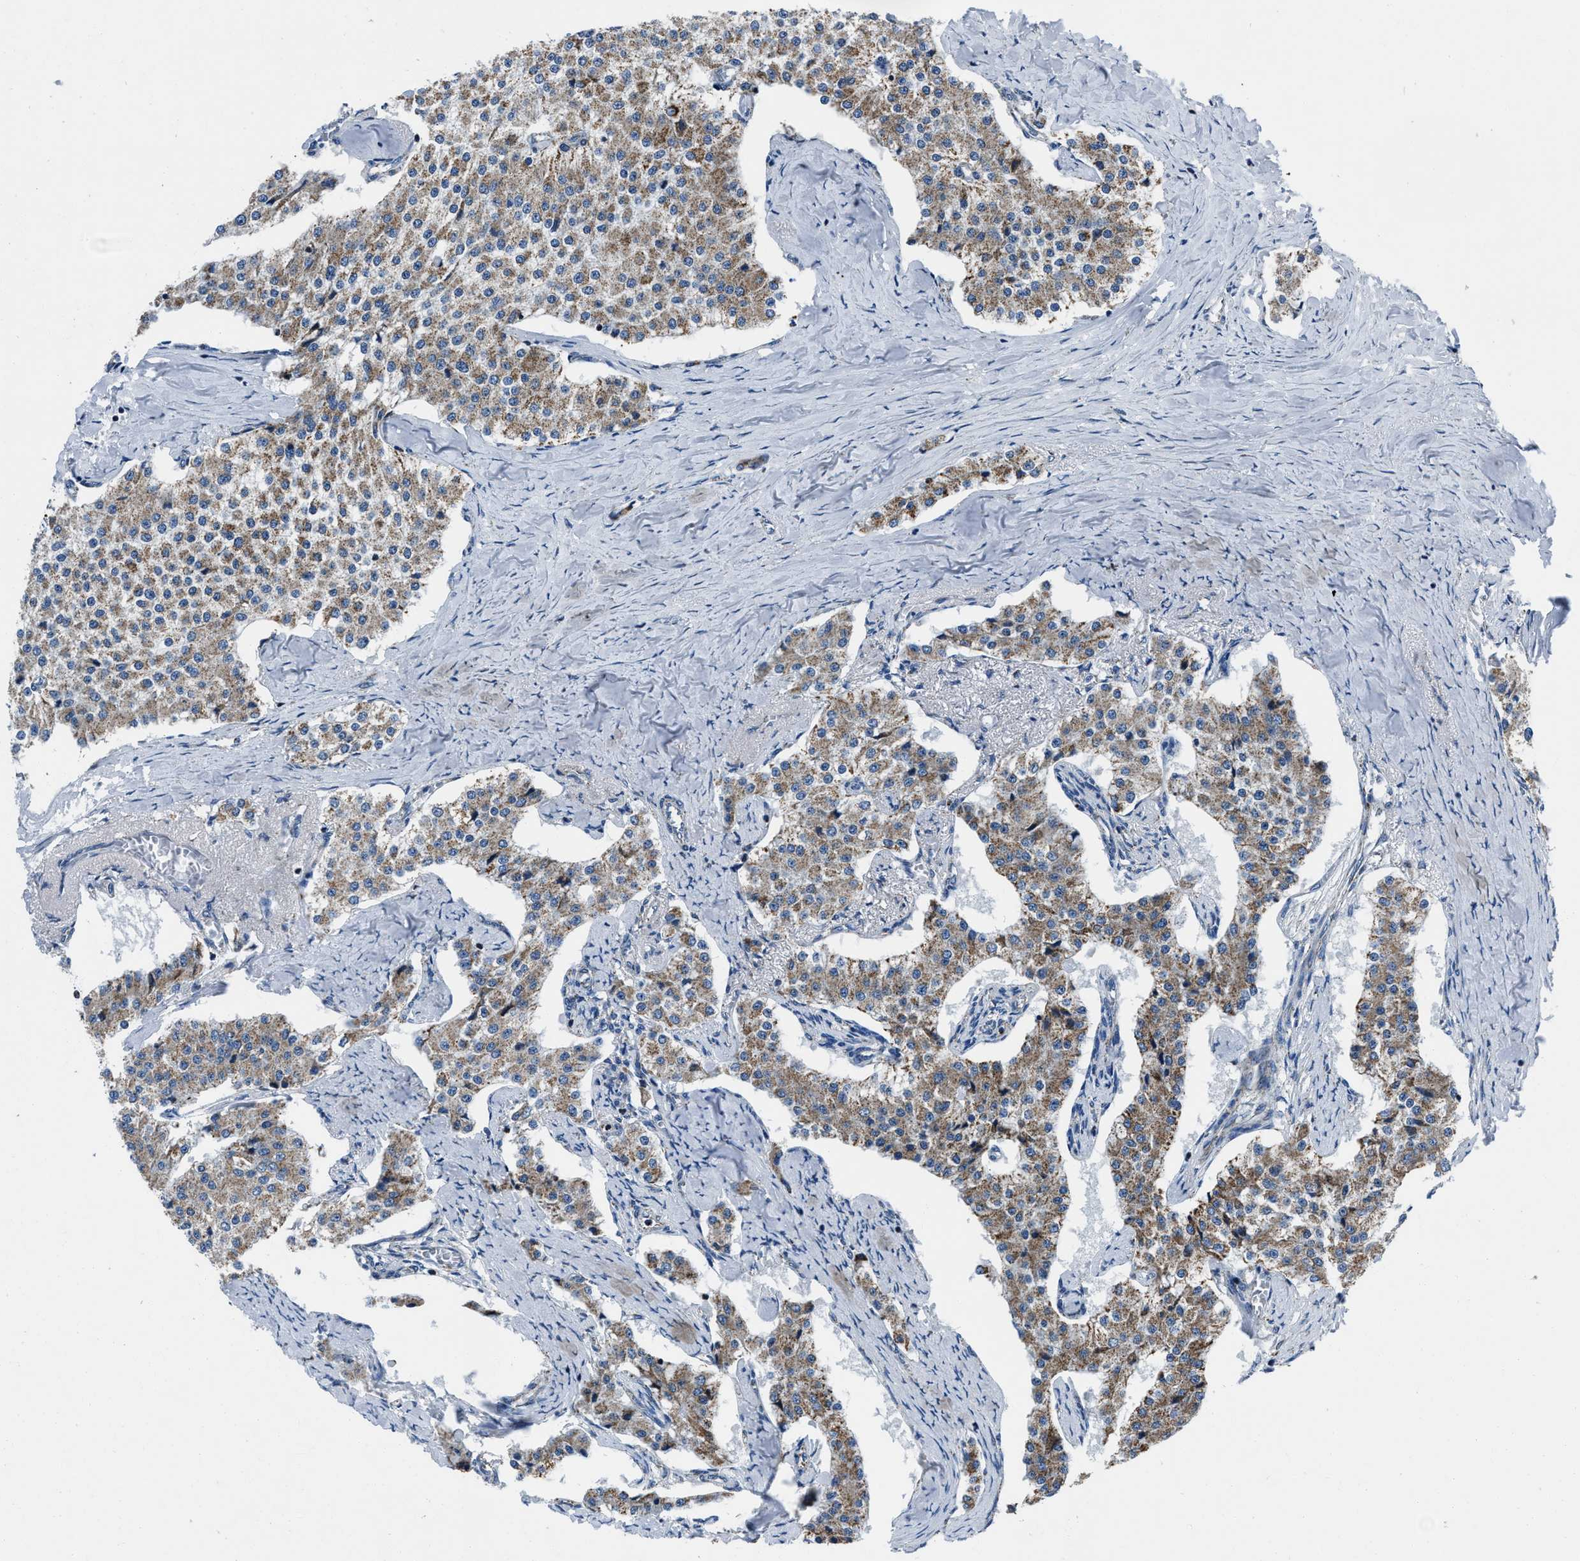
{"staining": {"intensity": "moderate", "quantity": ">75%", "location": "cytoplasmic/membranous"}, "tissue": "carcinoid", "cell_type": "Tumor cells", "image_type": "cancer", "snomed": [{"axis": "morphology", "description": "Carcinoid, malignant, NOS"}, {"axis": "topography", "description": "Colon"}], "caption": "Immunohistochemistry (IHC) staining of malignant carcinoid, which exhibits medium levels of moderate cytoplasmic/membranous positivity in approximately >75% of tumor cells indicating moderate cytoplasmic/membranous protein staining. The staining was performed using DAB (brown) for protein detection and nuclei were counterstained in hematoxylin (blue).", "gene": "NSD3", "patient": {"sex": "female", "age": 52}}